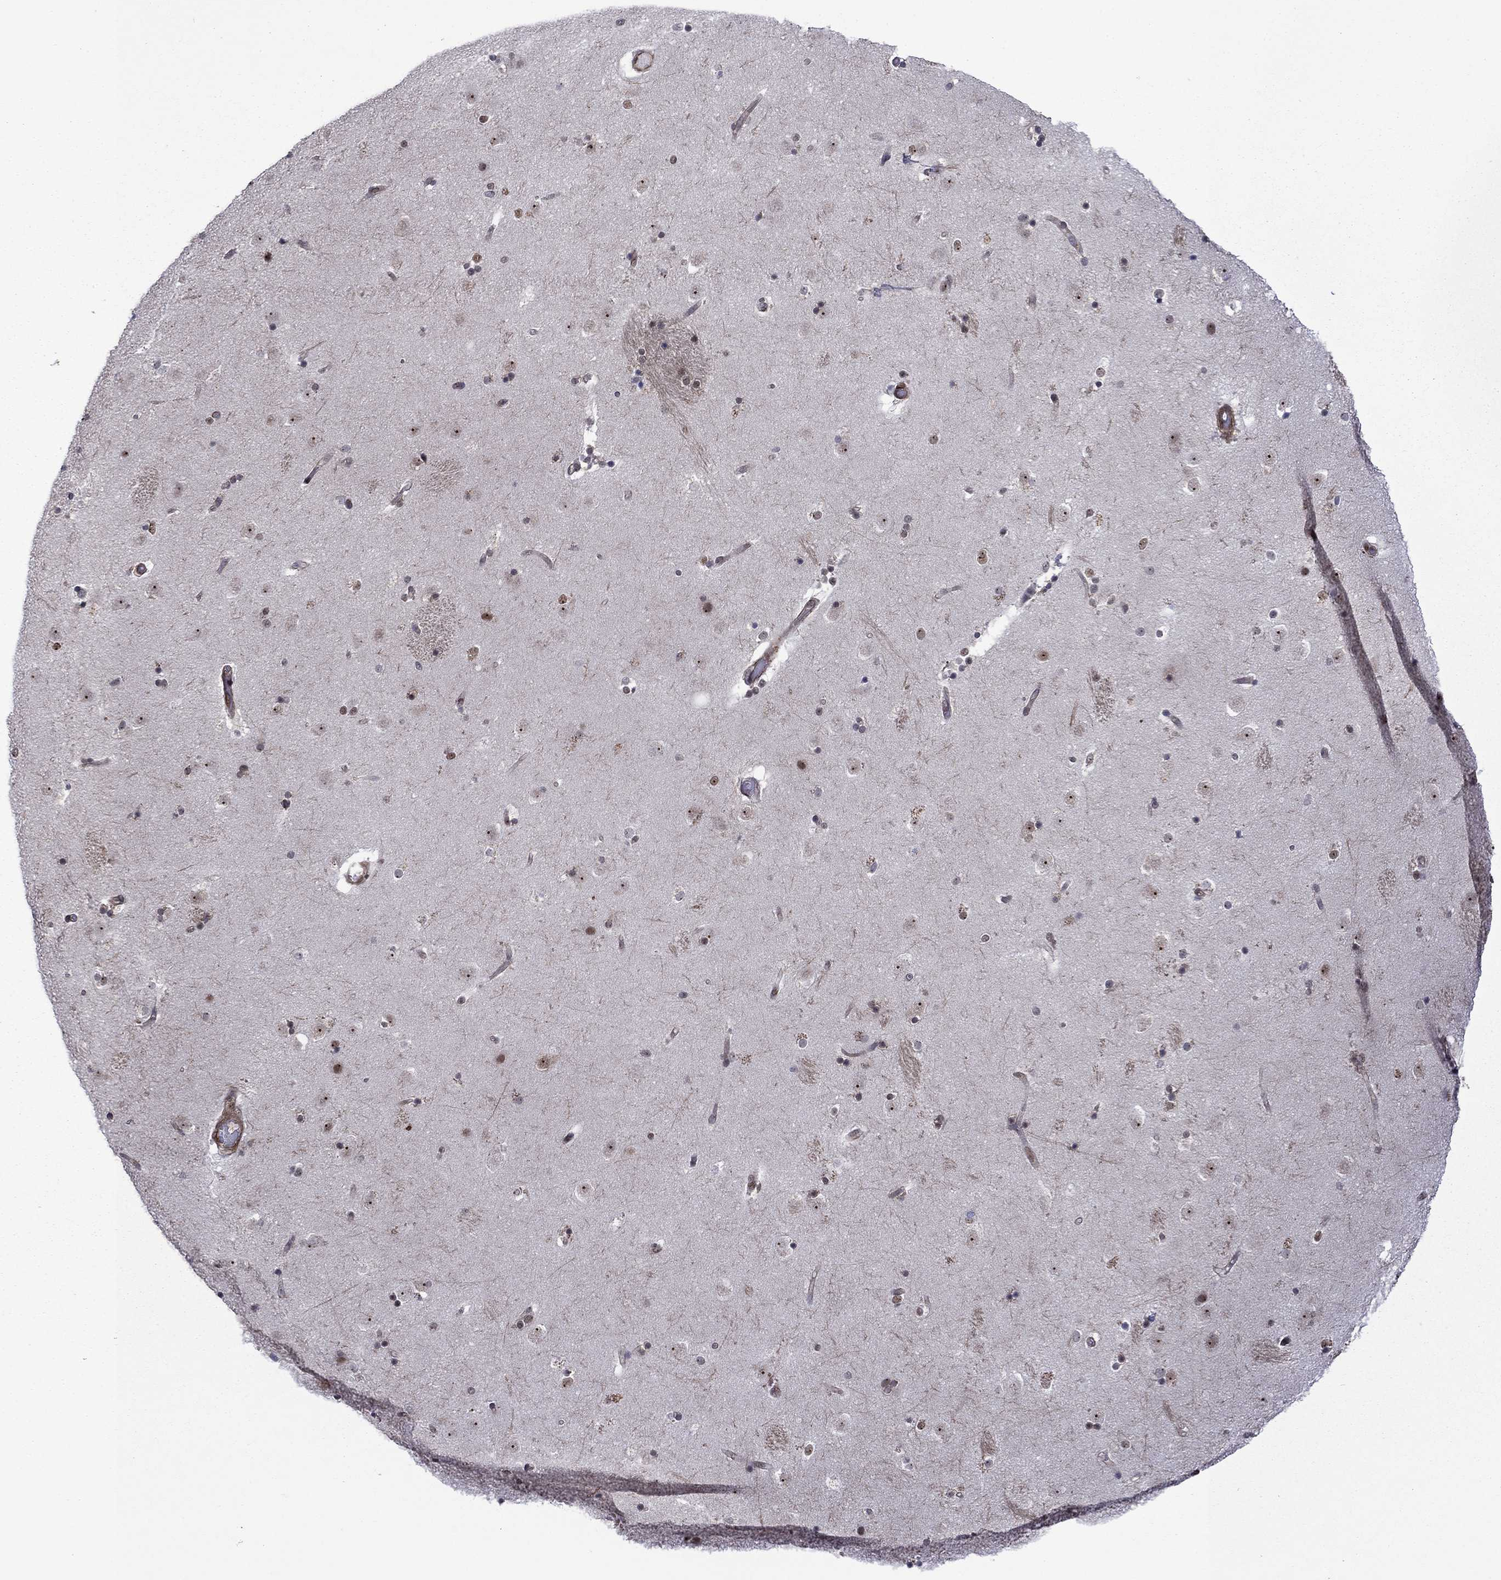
{"staining": {"intensity": "moderate", "quantity": "<25%", "location": "nuclear"}, "tissue": "caudate", "cell_type": "Glial cells", "image_type": "normal", "snomed": [{"axis": "morphology", "description": "Normal tissue, NOS"}, {"axis": "topography", "description": "Lateral ventricle wall"}], "caption": "This photomicrograph exhibits normal caudate stained with immunohistochemistry (IHC) to label a protein in brown. The nuclear of glial cells show moderate positivity for the protein. Nuclei are counter-stained blue.", "gene": "SURF2", "patient": {"sex": "male", "age": 51}}